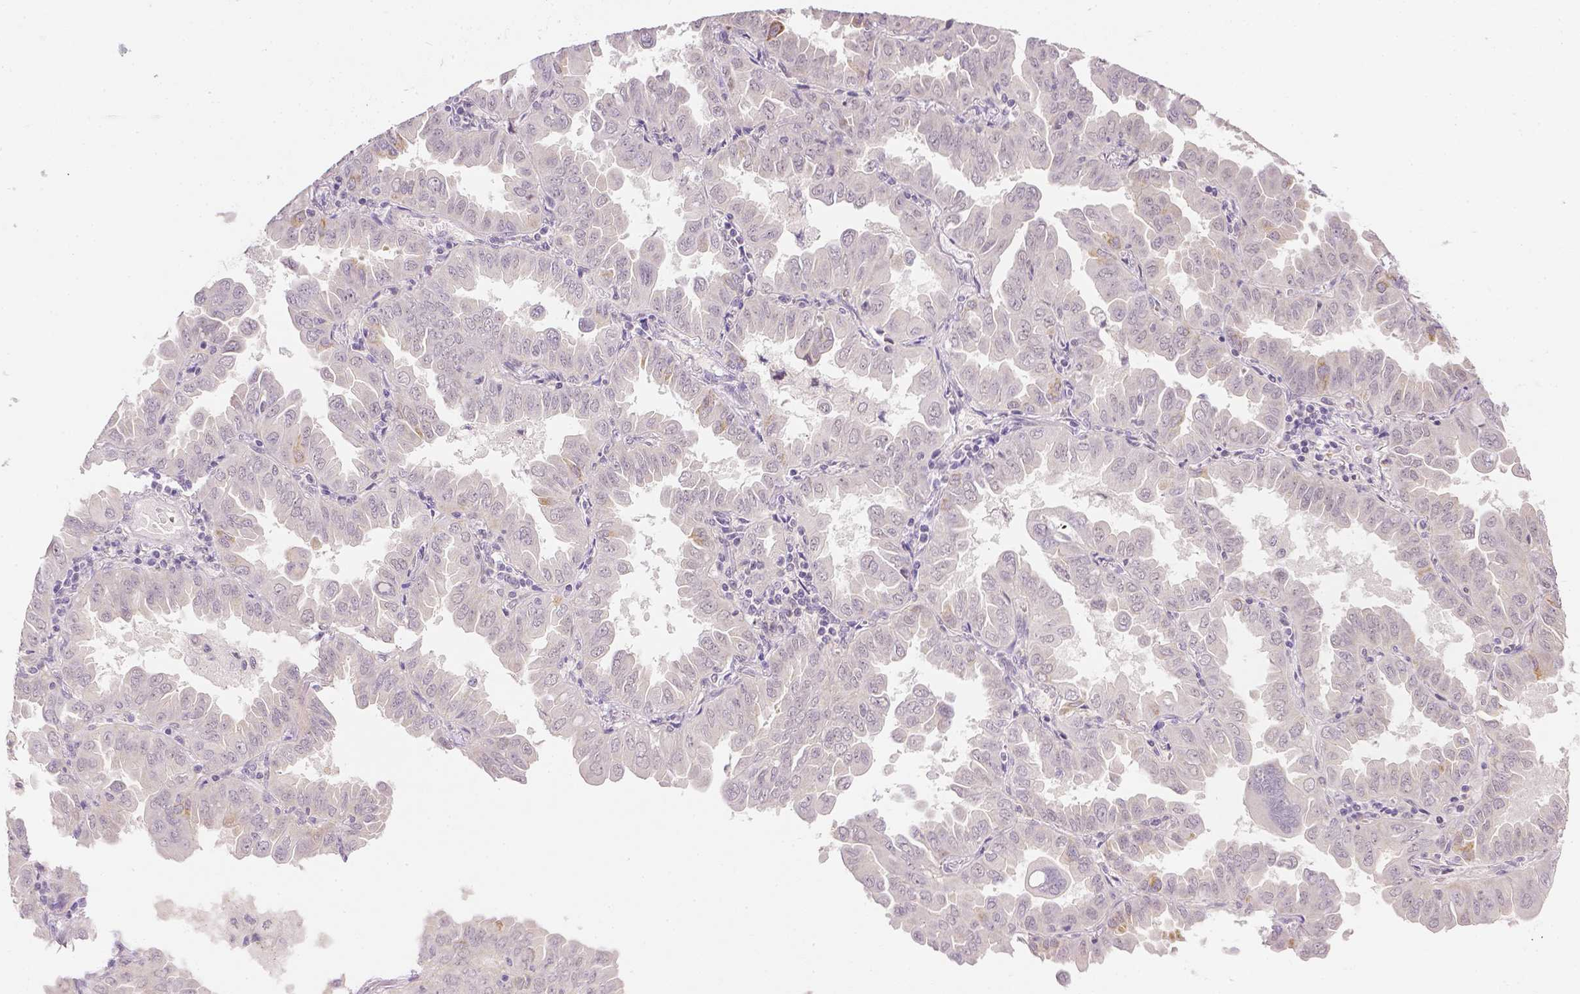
{"staining": {"intensity": "negative", "quantity": "none", "location": "none"}, "tissue": "lung cancer", "cell_type": "Tumor cells", "image_type": "cancer", "snomed": [{"axis": "morphology", "description": "Adenocarcinoma, NOS"}, {"axis": "topography", "description": "Lung"}], "caption": "Photomicrograph shows no protein staining in tumor cells of adenocarcinoma (lung) tissue.", "gene": "ZNF280B", "patient": {"sex": "male", "age": 64}}